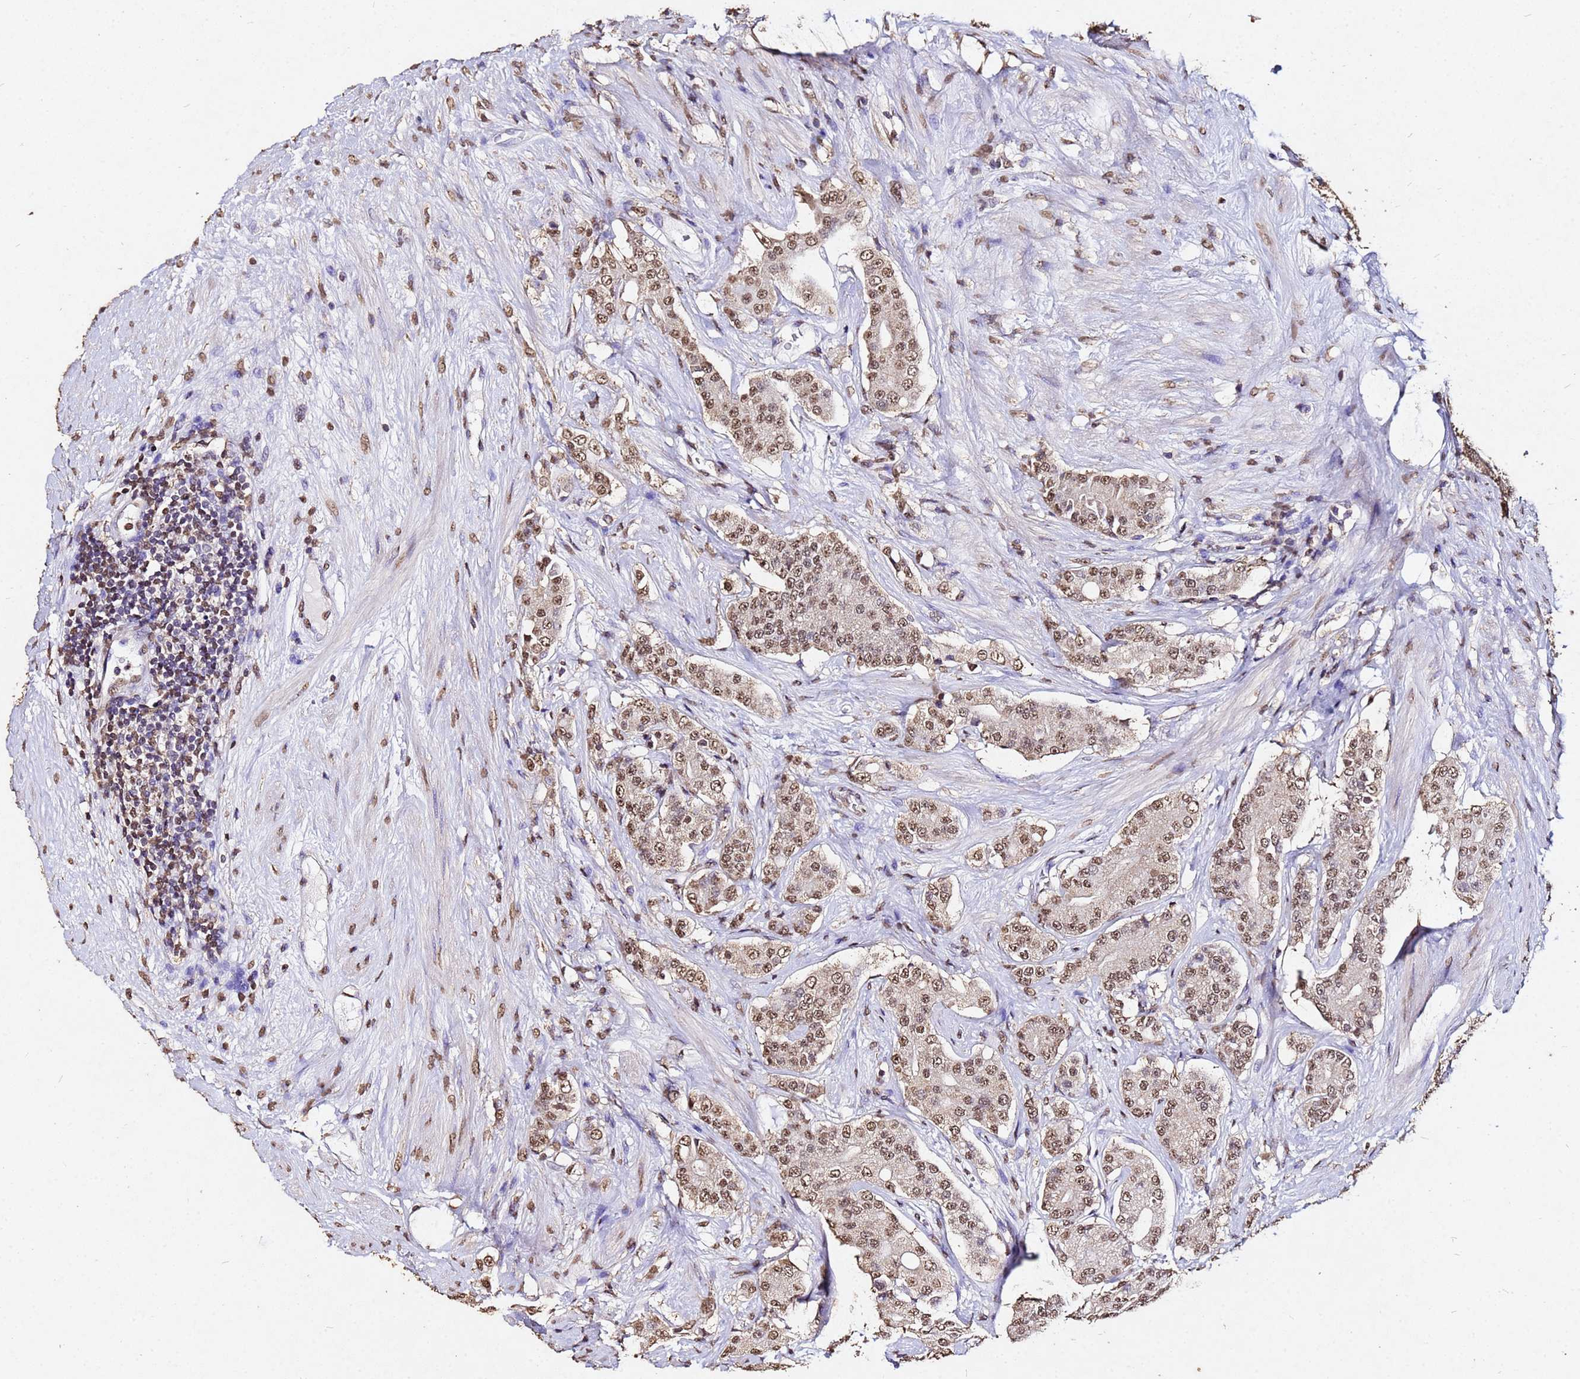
{"staining": {"intensity": "moderate", "quantity": ">75%", "location": "nuclear"}, "tissue": "prostate cancer", "cell_type": "Tumor cells", "image_type": "cancer", "snomed": [{"axis": "morphology", "description": "Adenocarcinoma, High grade"}, {"axis": "topography", "description": "Prostate"}], "caption": "Prostate cancer stained for a protein shows moderate nuclear positivity in tumor cells. The protein is stained brown, and the nuclei are stained in blue (DAB (3,3'-diaminobenzidine) IHC with brightfield microscopy, high magnification).", "gene": "MYOCD", "patient": {"sex": "male", "age": 71}}